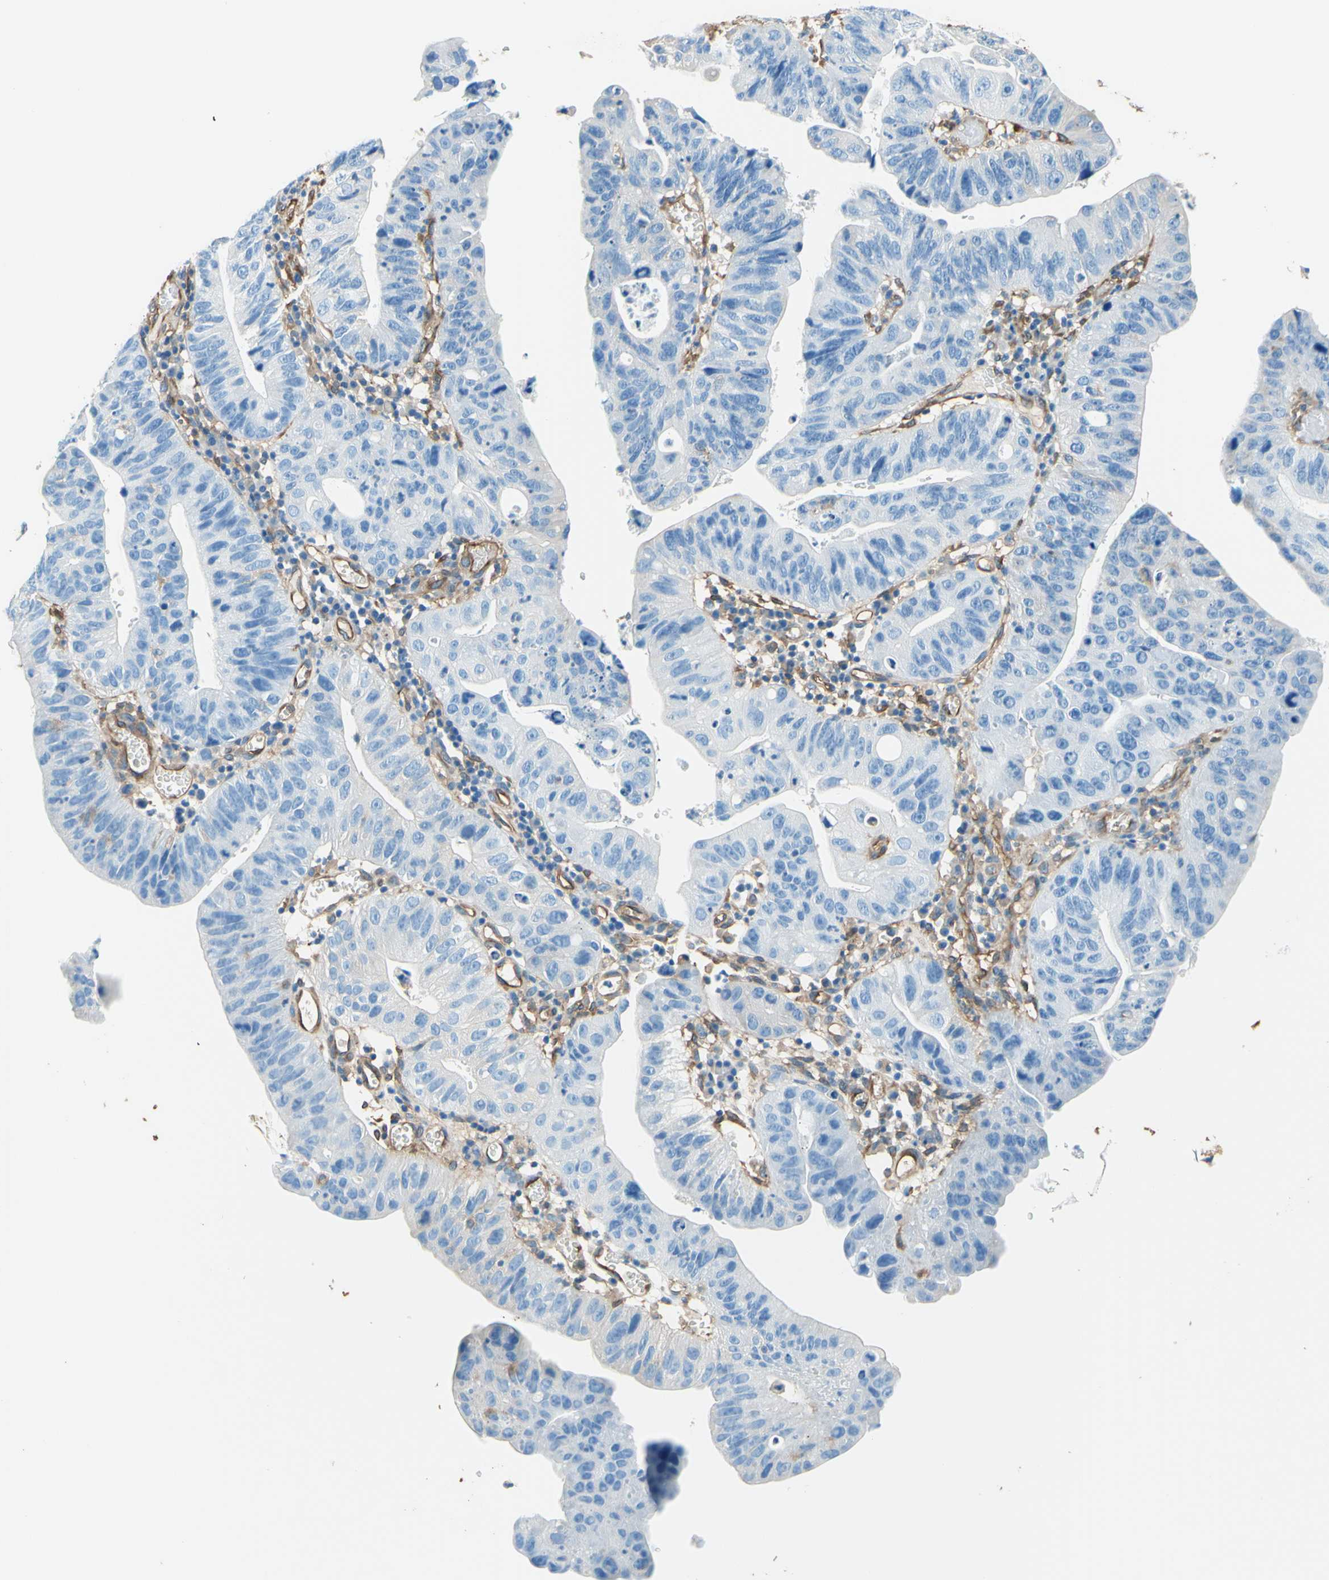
{"staining": {"intensity": "negative", "quantity": "none", "location": "none"}, "tissue": "stomach cancer", "cell_type": "Tumor cells", "image_type": "cancer", "snomed": [{"axis": "morphology", "description": "Adenocarcinoma, NOS"}, {"axis": "topography", "description": "Stomach"}], "caption": "Tumor cells are negative for protein expression in human stomach cancer. Brightfield microscopy of immunohistochemistry stained with DAB (3,3'-diaminobenzidine) (brown) and hematoxylin (blue), captured at high magnification.", "gene": "DPYSL3", "patient": {"sex": "male", "age": 59}}